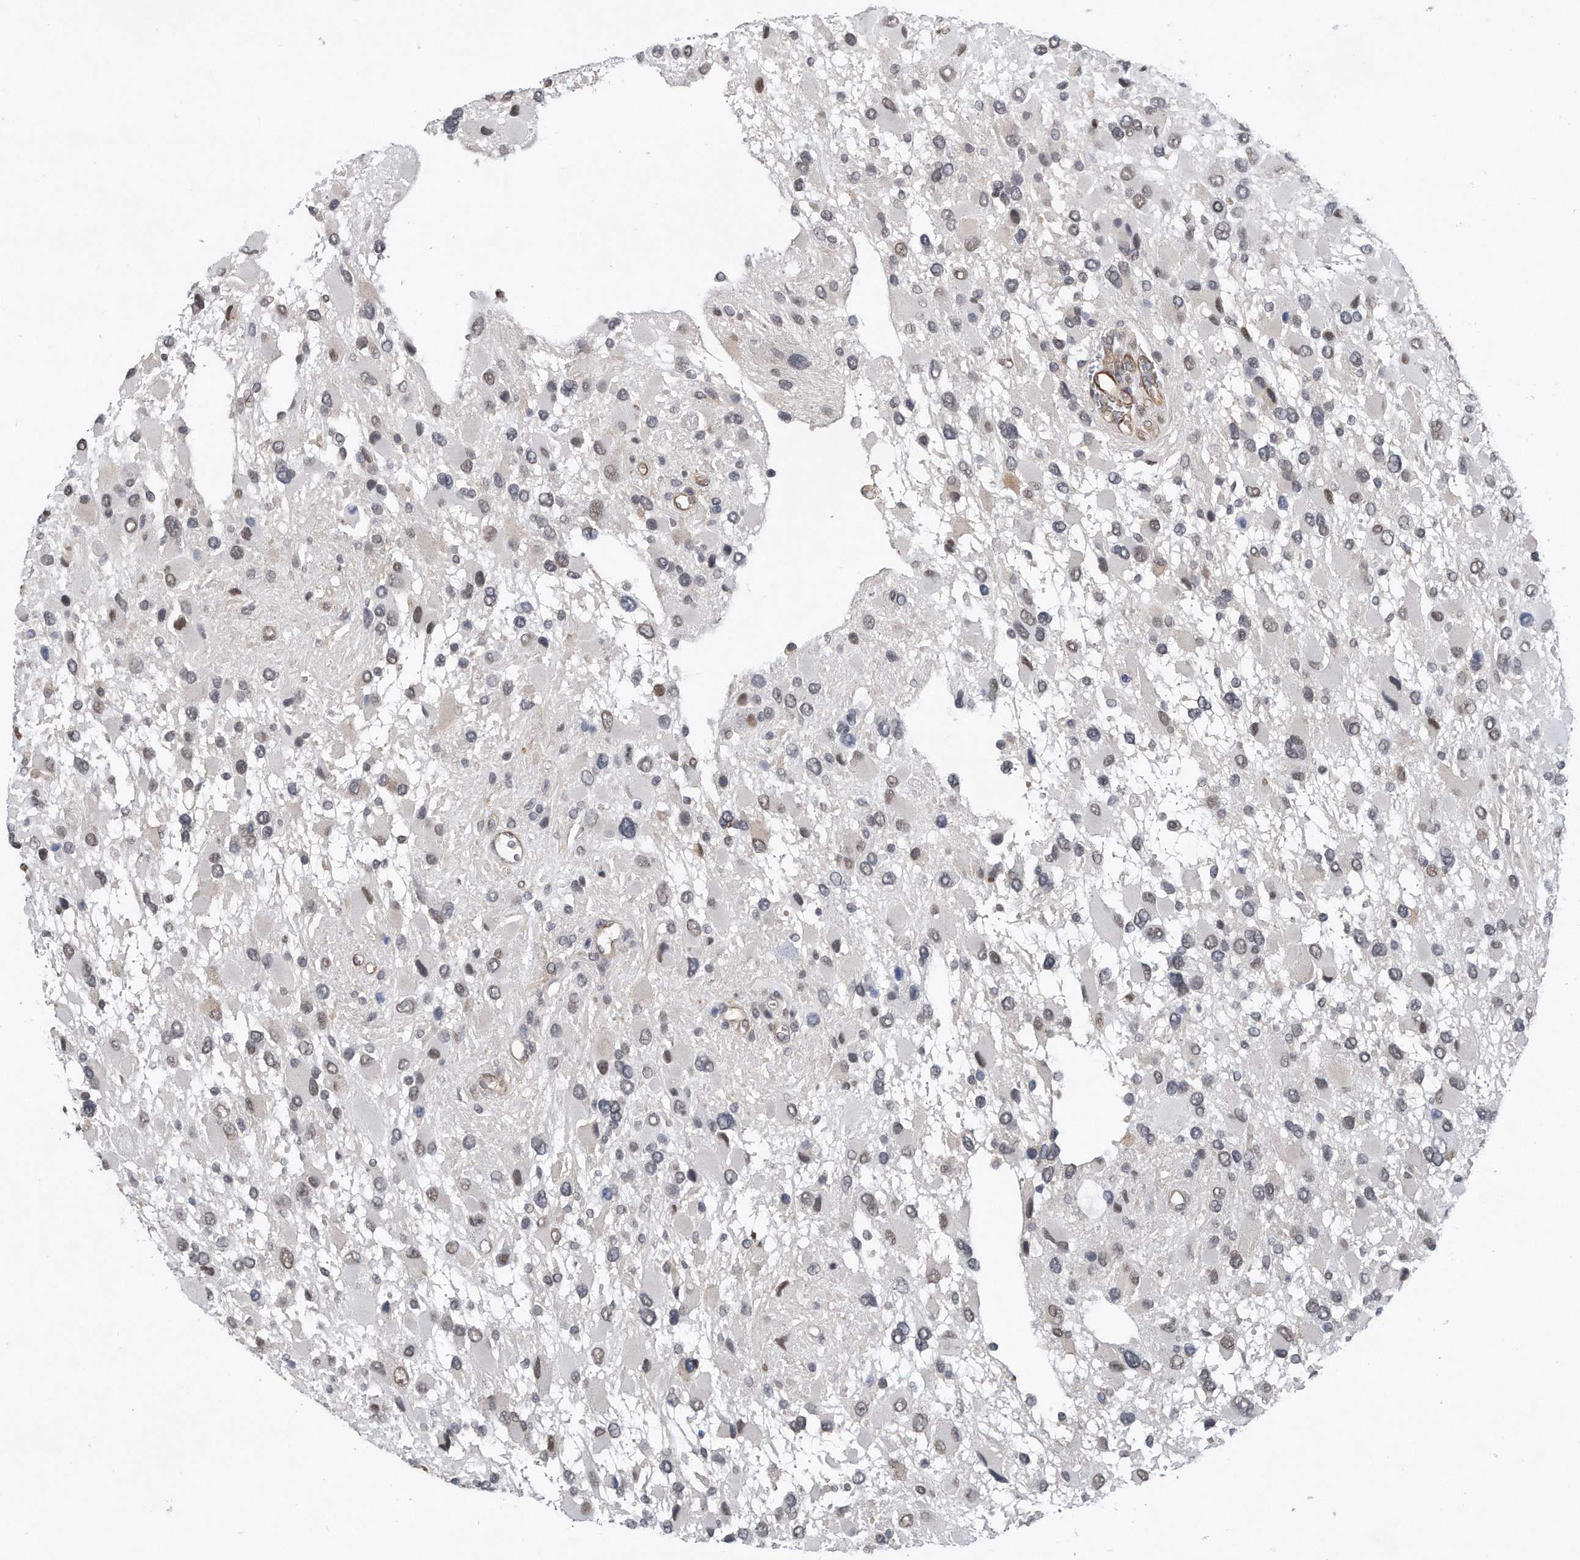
{"staining": {"intensity": "weak", "quantity": "25%-75%", "location": "nuclear"}, "tissue": "glioma", "cell_type": "Tumor cells", "image_type": "cancer", "snomed": [{"axis": "morphology", "description": "Glioma, malignant, High grade"}, {"axis": "topography", "description": "Brain"}], "caption": "Glioma stained for a protein reveals weak nuclear positivity in tumor cells.", "gene": "TP53INP1", "patient": {"sex": "male", "age": 53}}